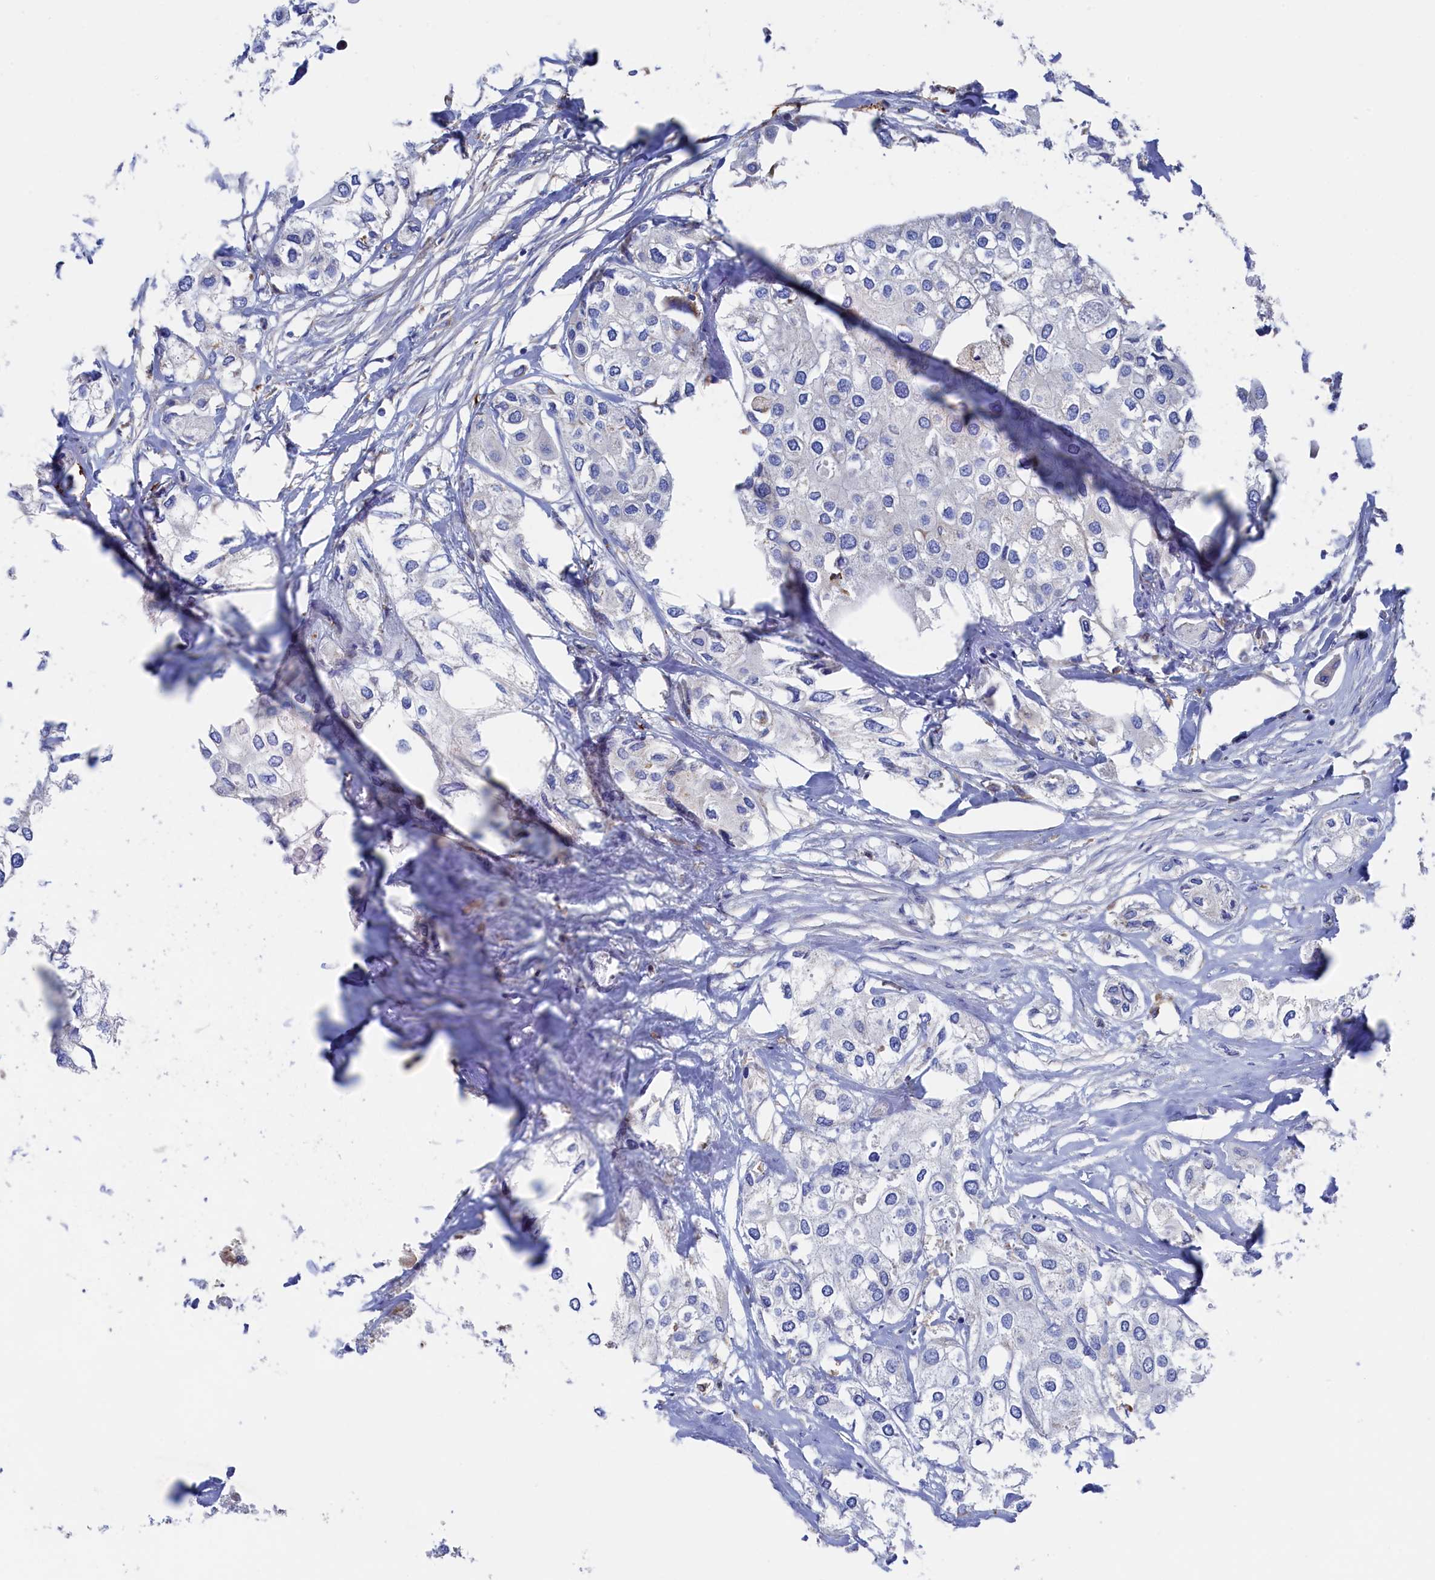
{"staining": {"intensity": "negative", "quantity": "none", "location": "none"}, "tissue": "urothelial cancer", "cell_type": "Tumor cells", "image_type": "cancer", "snomed": [{"axis": "morphology", "description": "Urothelial carcinoma, High grade"}, {"axis": "topography", "description": "Urinary bladder"}], "caption": "IHC of human high-grade urothelial carcinoma demonstrates no positivity in tumor cells. (DAB (3,3'-diaminobenzidine) immunohistochemistry, high magnification).", "gene": "C12orf73", "patient": {"sex": "male", "age": 64}}